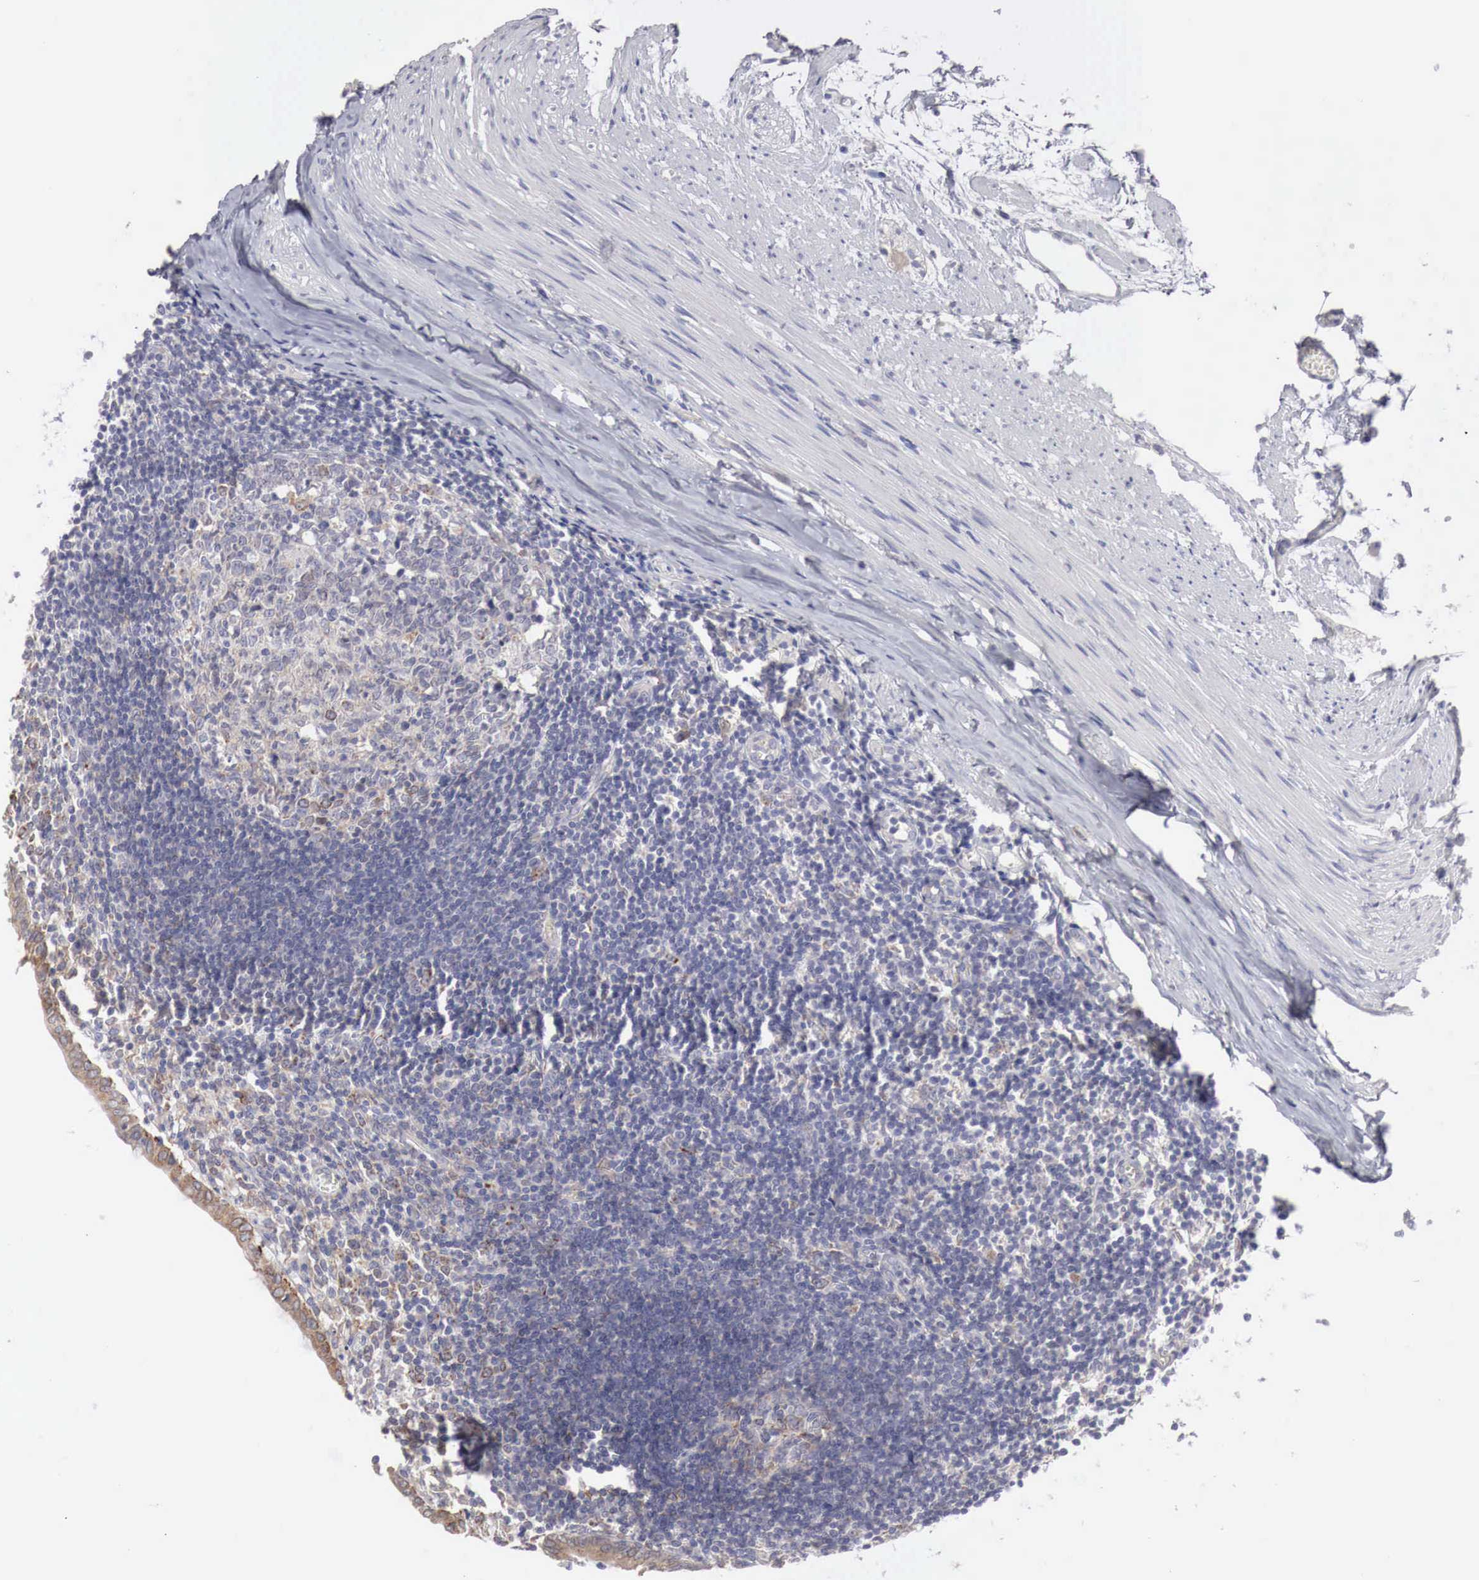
{"staining": {"intensity": "moderate", "quantity": "25%-75%", "location": "cytoplasmic/membranous"}, "tissue": "appendix", "cell_type": "Glandular cells", "image_type": "normal", "snomed": [{"axis": "morphology", "description": "Normal tissue, NOS"}, {"axis": "topography", "description": "Appendix"}], "caption": "Immunohistochemistry (IHC) (DAB) staining of unremarkable appendix demonstrates moderate cytoplasmic/membranous protein expression in approximately 25%-75% of glandular cells. The staining was performed using DAB (3,3'-diaminobenzidine) to visualize the protein expression in brown, while the nuclei were stained in blue with hematoxylin (Magnification: 20x).", "gene": "NSDHL", "patient": {"sex": "female", "age": 19}}